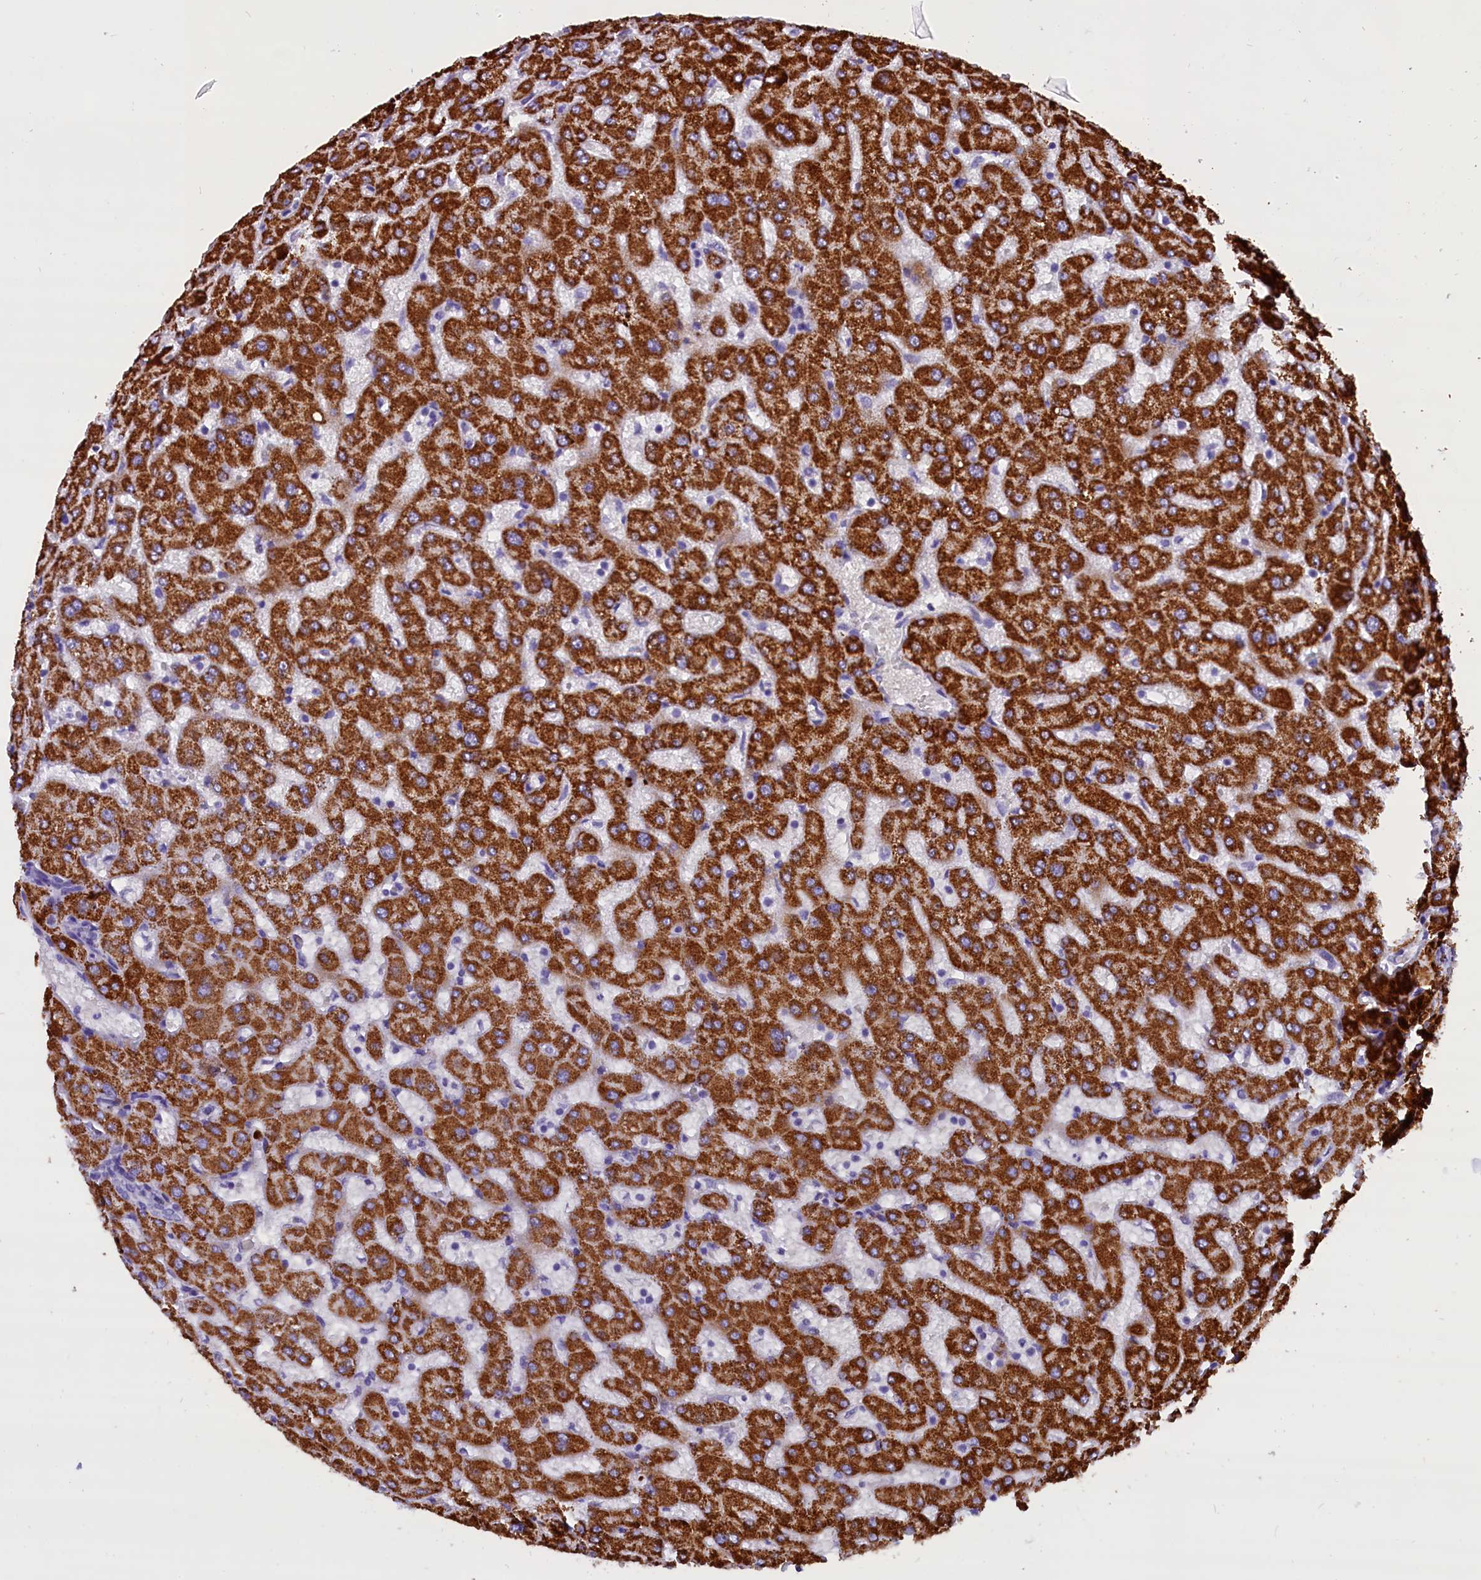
{"staining": {"intensity": "negative", "quantity": "none", "location": "none"}, "tissue": "liver", "cell_type": "Cholangiocytes", "image_type": "normal", "snomed": [{"axis": "morphology", "description": "Normal tissue, NOS"}, {"axis": "topography", "description": "Liver"}], "caption": "Human liver stained for a protein using IHC shows no staining in cholangiocytes.", "gene": "ABAT", "patient": {"sex": "female", "age": 63}}